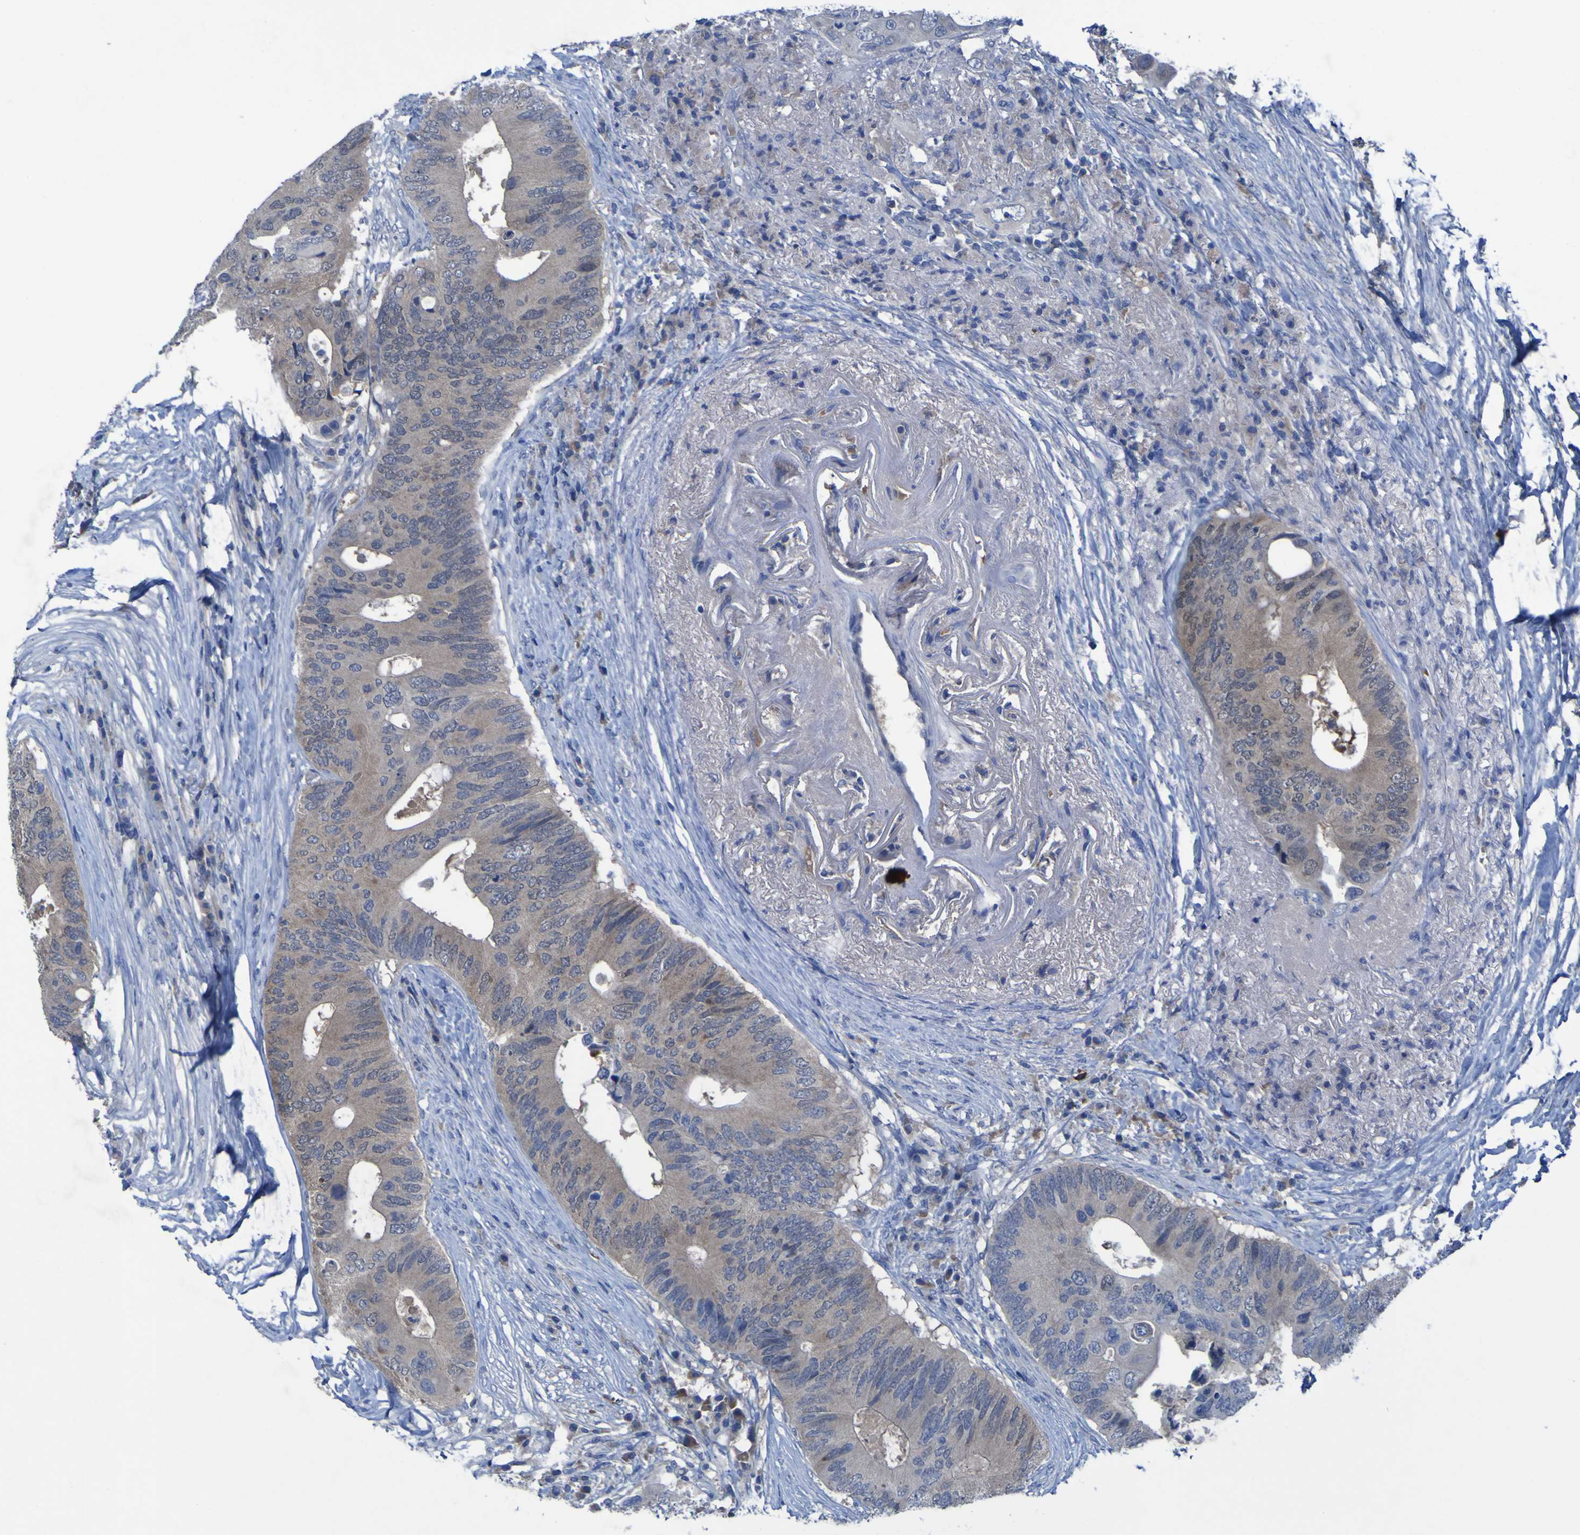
{"staining": {"intensity": "negative", "quantity": "none", "location": "none"}, "tissue": "colorectal cancer", "cell_type": "Tumor cells", "image_type": "cancer", "snomed": [{"axis": "morphology", "description": "Adenocarcinoma, NOS"}, {"axis": "topography", "description": "Colon"}], "caption": "A high-resolution photomicrograph shows immunohistochemistry (IHC) staining of colorectal adenocarcinoma, which shows no significant positivity in tumor cells.", "gene": "SGK2", "patient": {"sex": "male", "age": 71}}